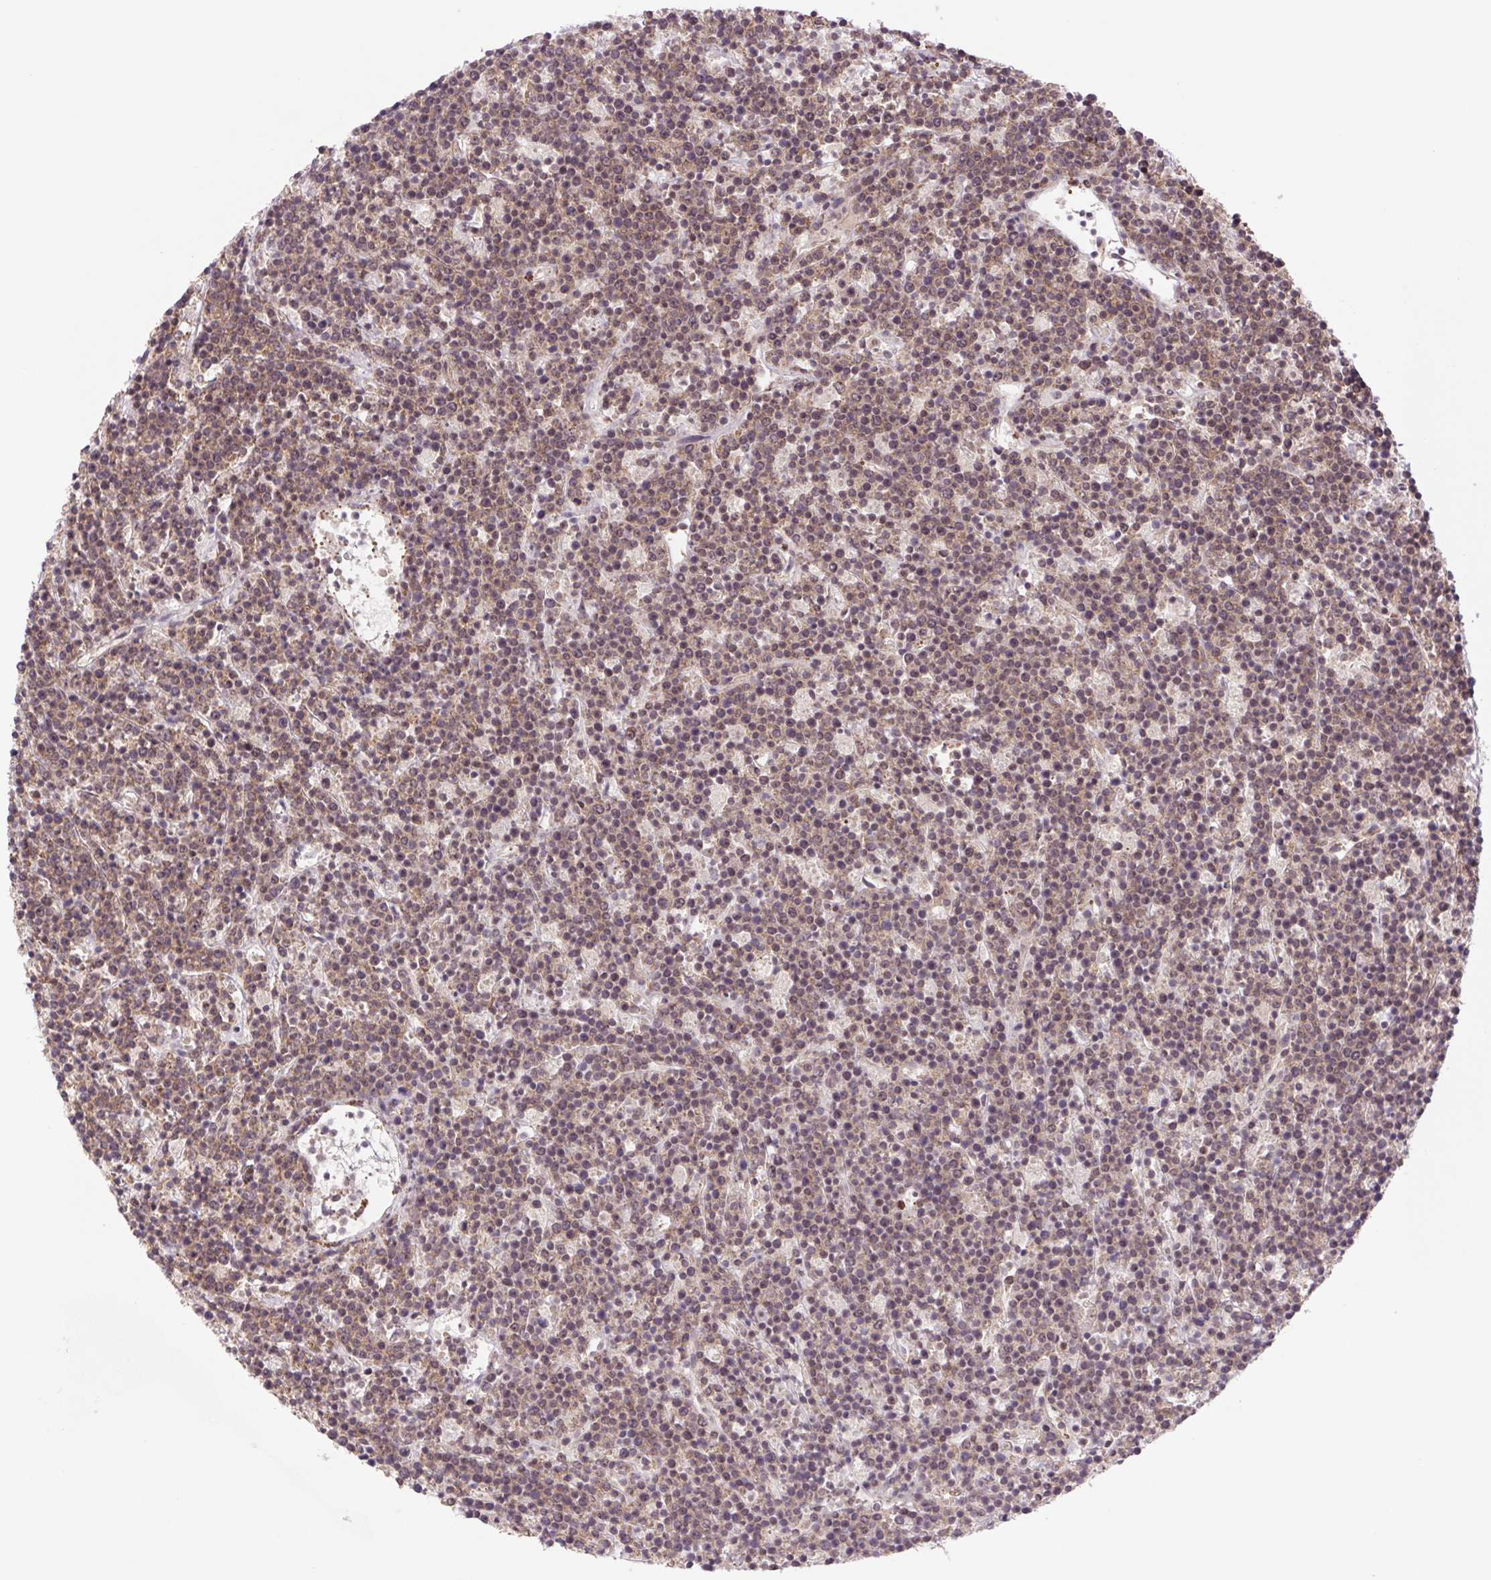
{"staining": {"intensity": "weak", "quantity": "25%-75%", "location": "cytoplasmic/membranous,nuclear"}, "tissue": "lymphoma", "cell_type": "Tumor cells", "image_type": "cancer", "snomed": [{"axis": "morphology", "description": "Malignant lymphoma, non-Hodgkin's type, High grade"}, {"axis": "topography", "description": "Ovary"}], "caption": "Malignant lymphoma, non-Hodgkin's type (high-grade) stained with DAB (3,3'-diaminobenzidine) immunohistochemistry shows low levels of weak cytoplasmic/membranous and nuclear staining in approximately 25%-75% of tumor cells.", "gene": "CWC25", "patient": {"sex": "female", "age": 56}}